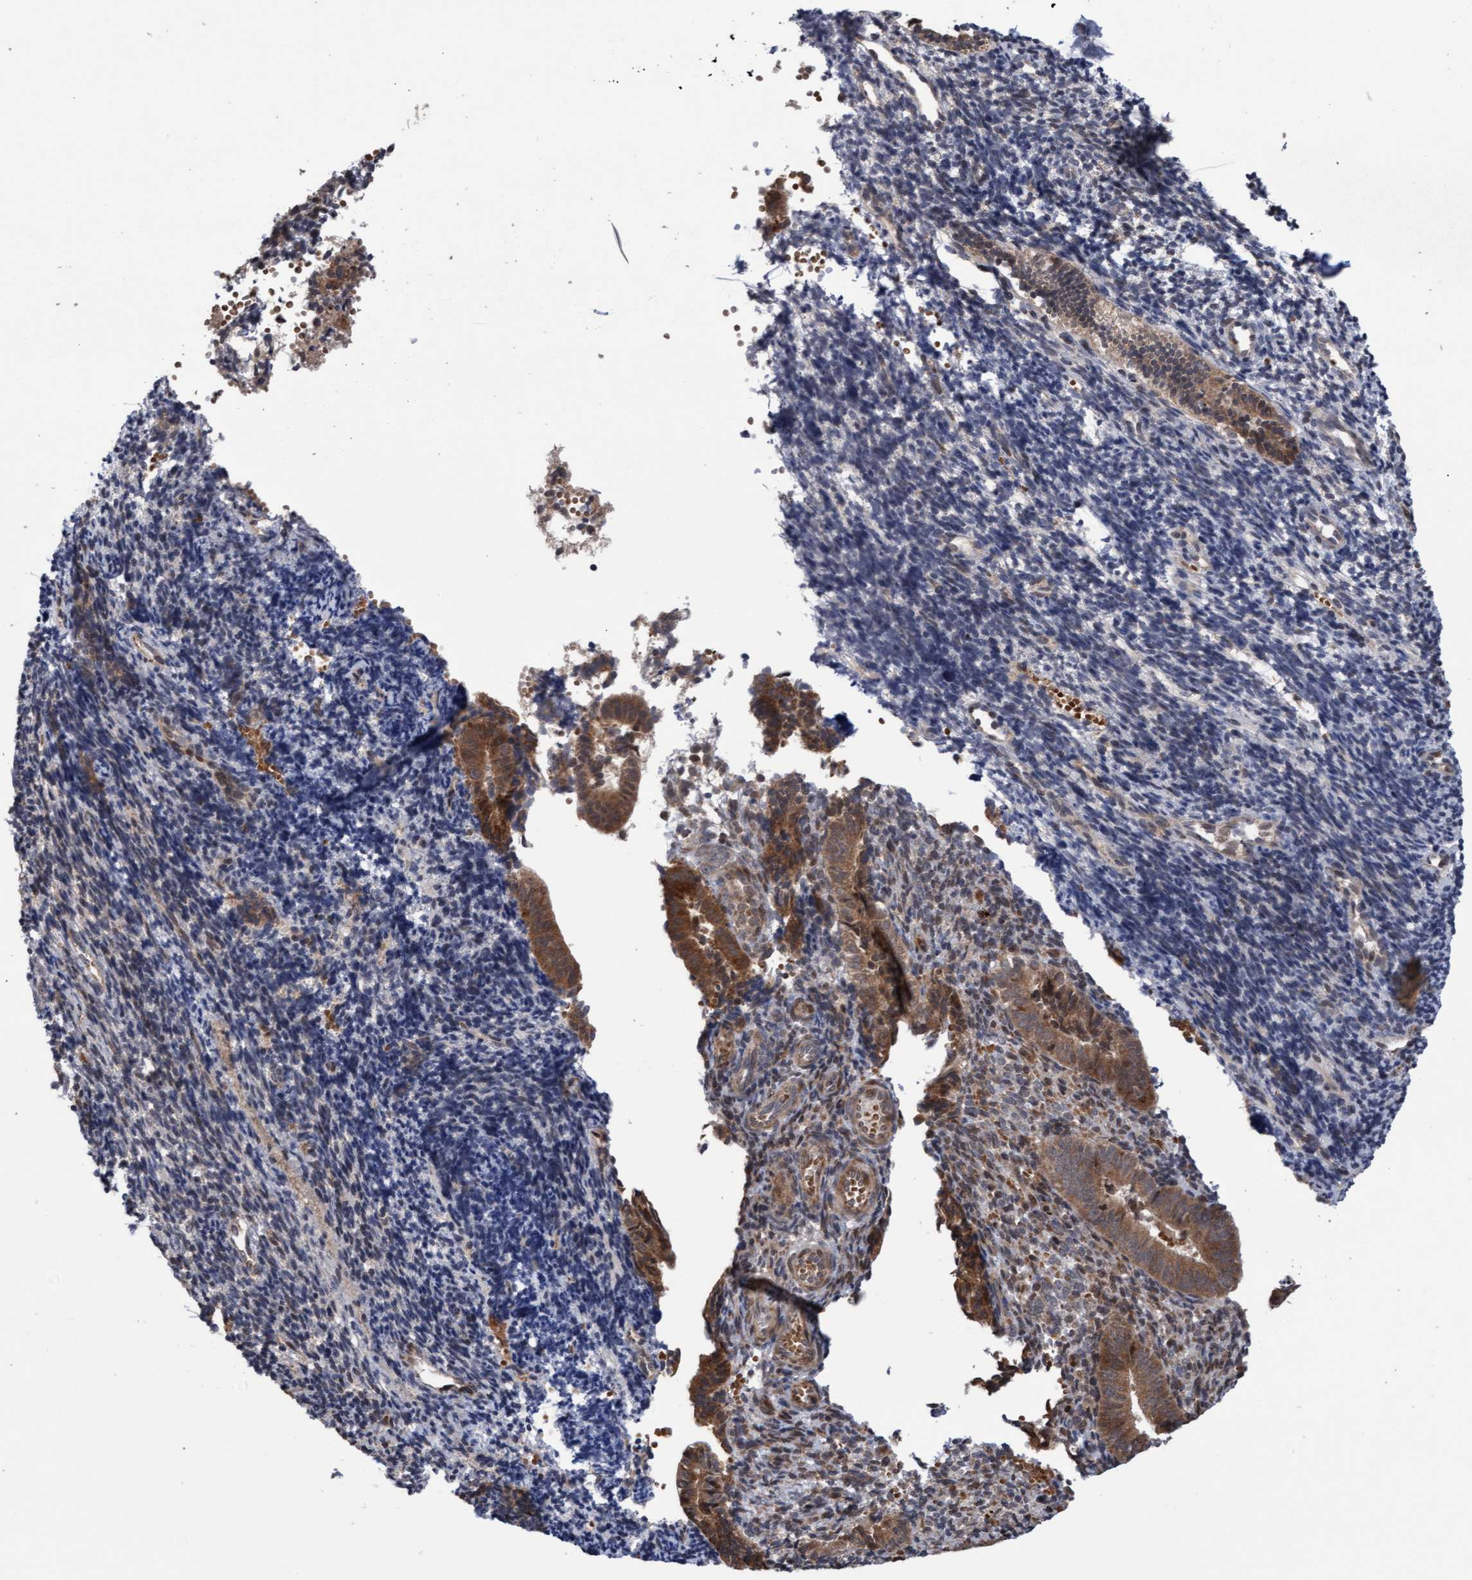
{"staining": {"intensity": "negative", "quantity": "none", "location": "none"}, "tissue": "endometrium", "cell_type": "Cells in endometrial stroma", "image_type": "normal", "snomed": [{"axis": "morphology", "description": "Normal tissue, NOS"}, {"axis": "topography", "description": "Uterus"}, {"axis": "topography", "description": "Endometrium"}], "caption": "IHC image of benign endometrium: human endometrium stained with DAB reveals no significant protein positivity in cells in endometrial stroma.", "gene": "PECR", "patient": {"sex": "female", "age": 33}}